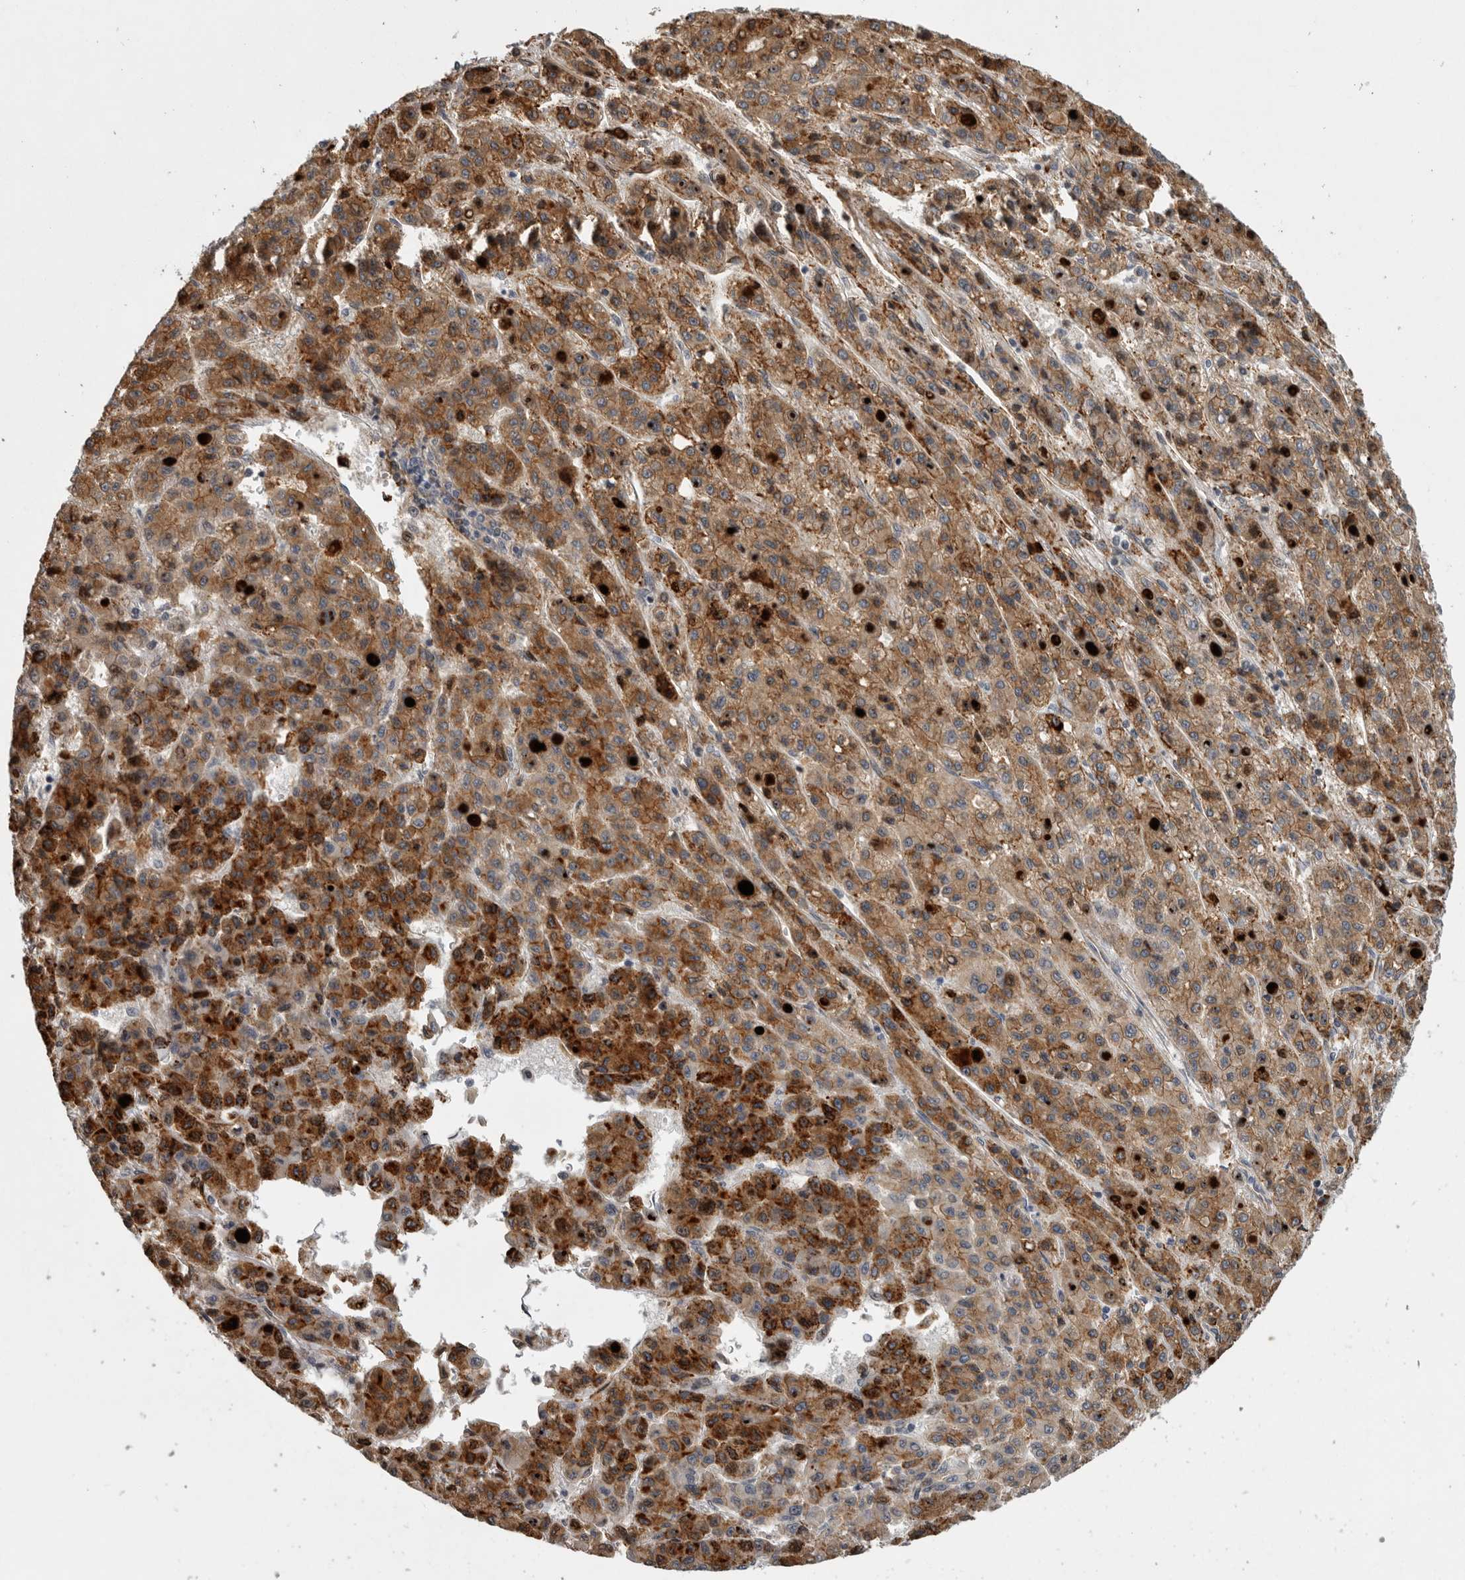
{"staining": {"intensity": "moderate", "quantity": ">75%", "location": "cytoplasmic/membranous"}, "tissue": "liver cancer", "cell_type": "Tumor cells", "image_type": "cancer", "snomed": [{"axis": "morphology", "description": "Carcinoma, Hepatocellular, NOS"}, {"axis": "topography", "description": "Liver"}], "caption": "Liver cancer (hepatocellular carcinoma) stained with DAB (3,3'-diaminobenzidine) IHC demonstrates medium levels of moderate cytoplasmic/membranous expression in about >75% of tumor cells.", "gene": "MPDZ", "patient": {"sex": "male", "age": 70}}